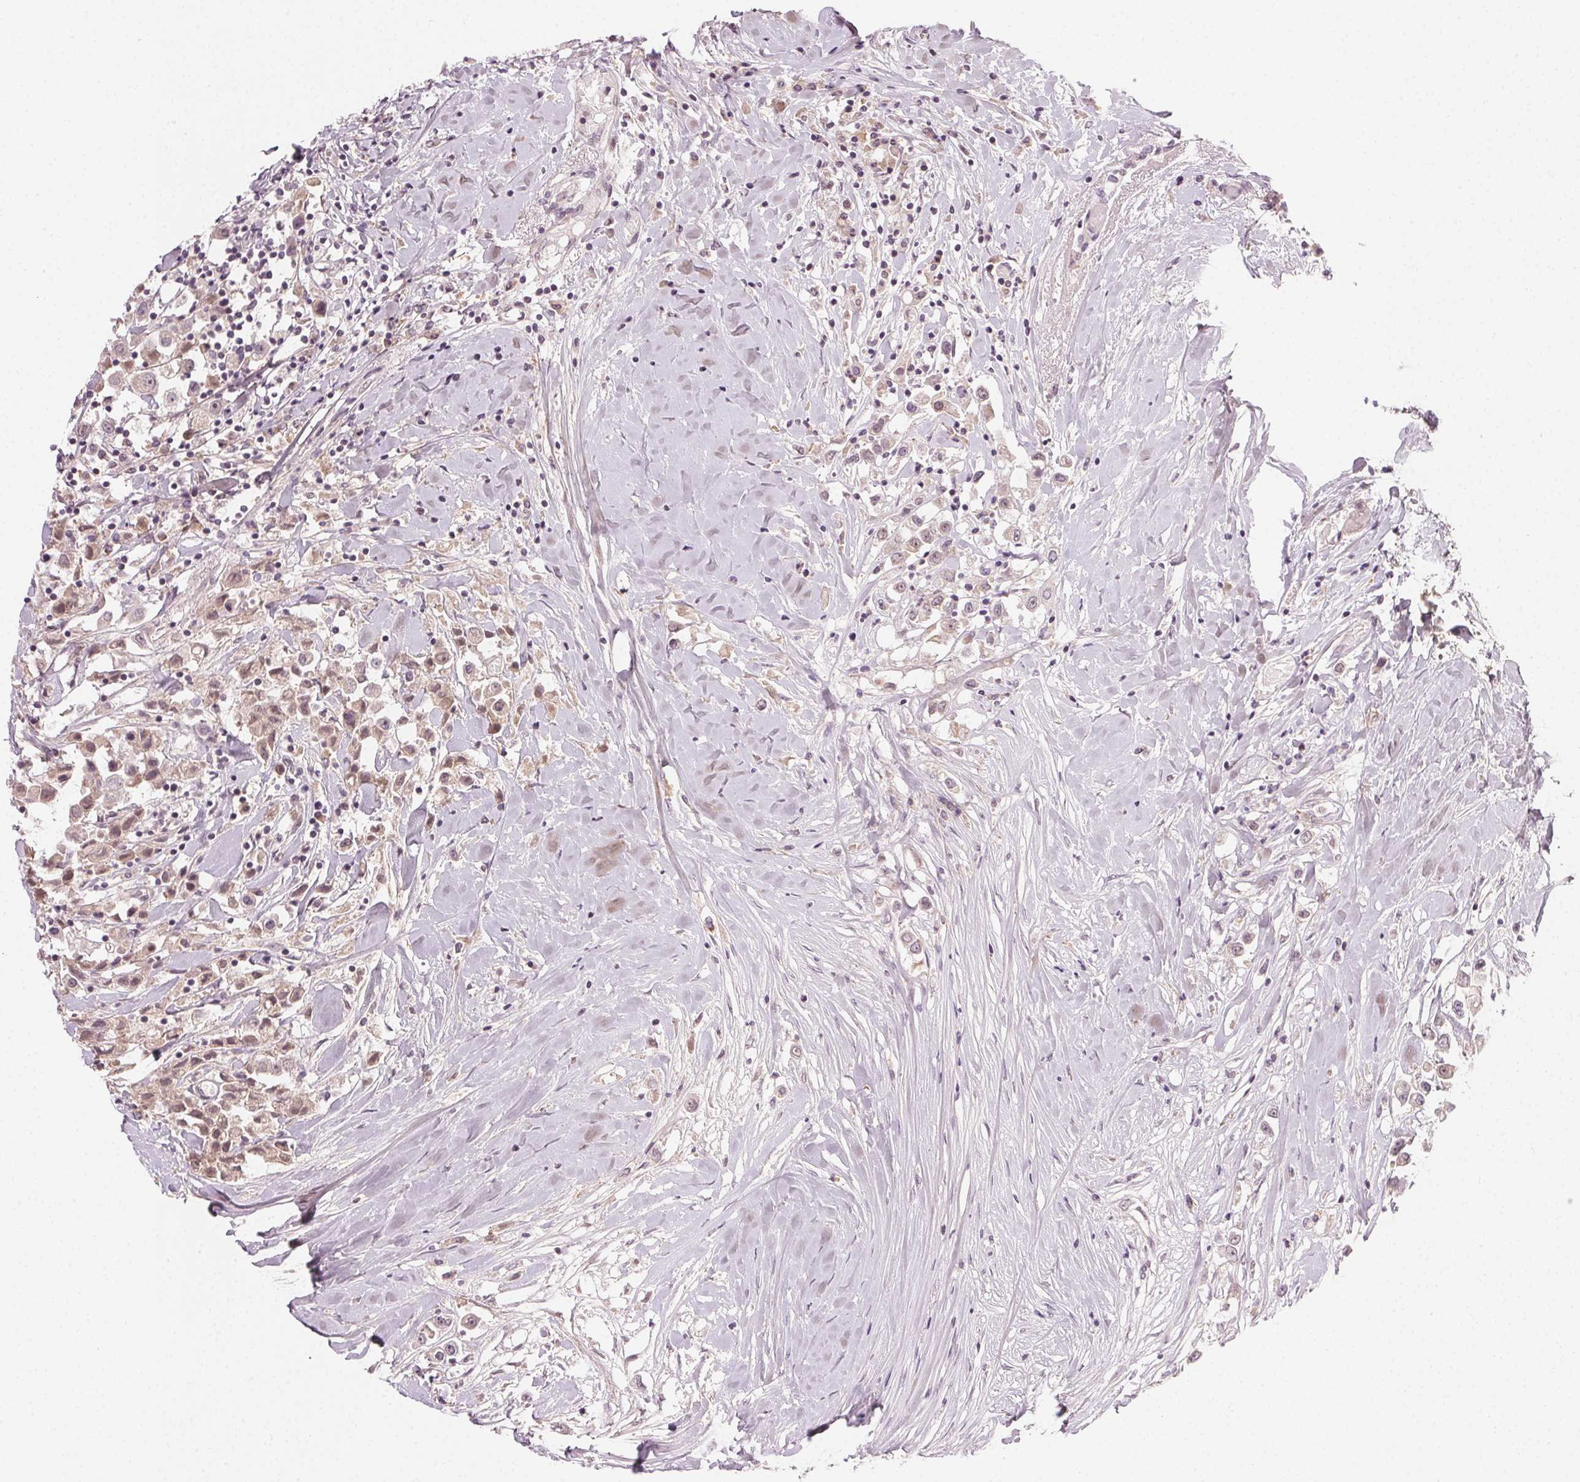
{"staining": {"intensity": "weak", "quantity": "<25%", "location": "cytoplasmic/membranous,nuclear"}, "tissue": "breast cancer", "cell_type": "Tumor cells", "image_type": "cancer", "snomed": [{"axis": "morphology", "description": "Duct carcinoma"}, {"axis": "topography", "description": "Breast"}], "caption": "The photomicrograph exhibits no staining of tumor cells in breast invasive ductal carcinoma.", "gene": "TUB", "patient": {"sex": "female", "age": 61}}